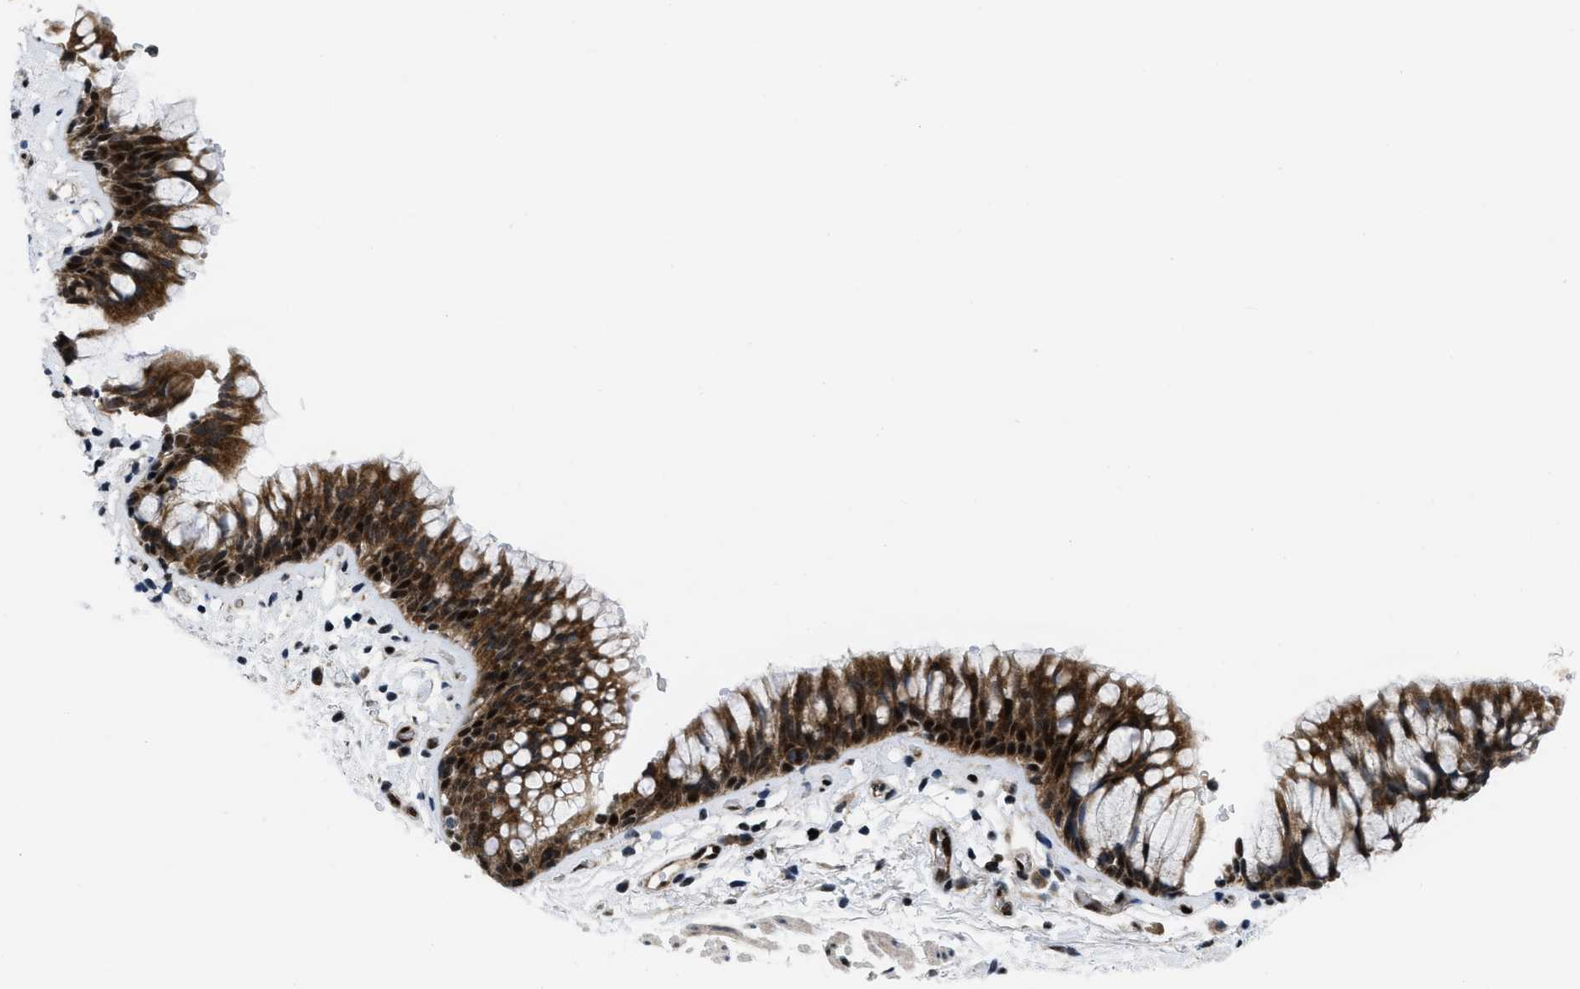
{"staining": {"intensity": "strong", "quantity": ">75%", "location": "cytoplasmic/membranous,nuclear"}, "tissue": "bronchus", "cell_type": "Respiratory epithelial cells", "image_type": "normal", "snomed": [{"axis": "morphology", "description": "Normal tissue, NOS"}, {"axis": "morphology", "description": "Inflammation, NOS"}, {"axis": "topography", "description": "Cartilage tissue"}, {"axis": "topography", "description": "Bronchus"}], "caption": "About >75% of respiratory epithelial cells in benign bronchus show strong cytoplasmic/membranous,nuclear protein expression as visualized by brown immunohistochemical staining.", "gene": "PPP2CB", "patient": {"sex": "male", "age": 77}}